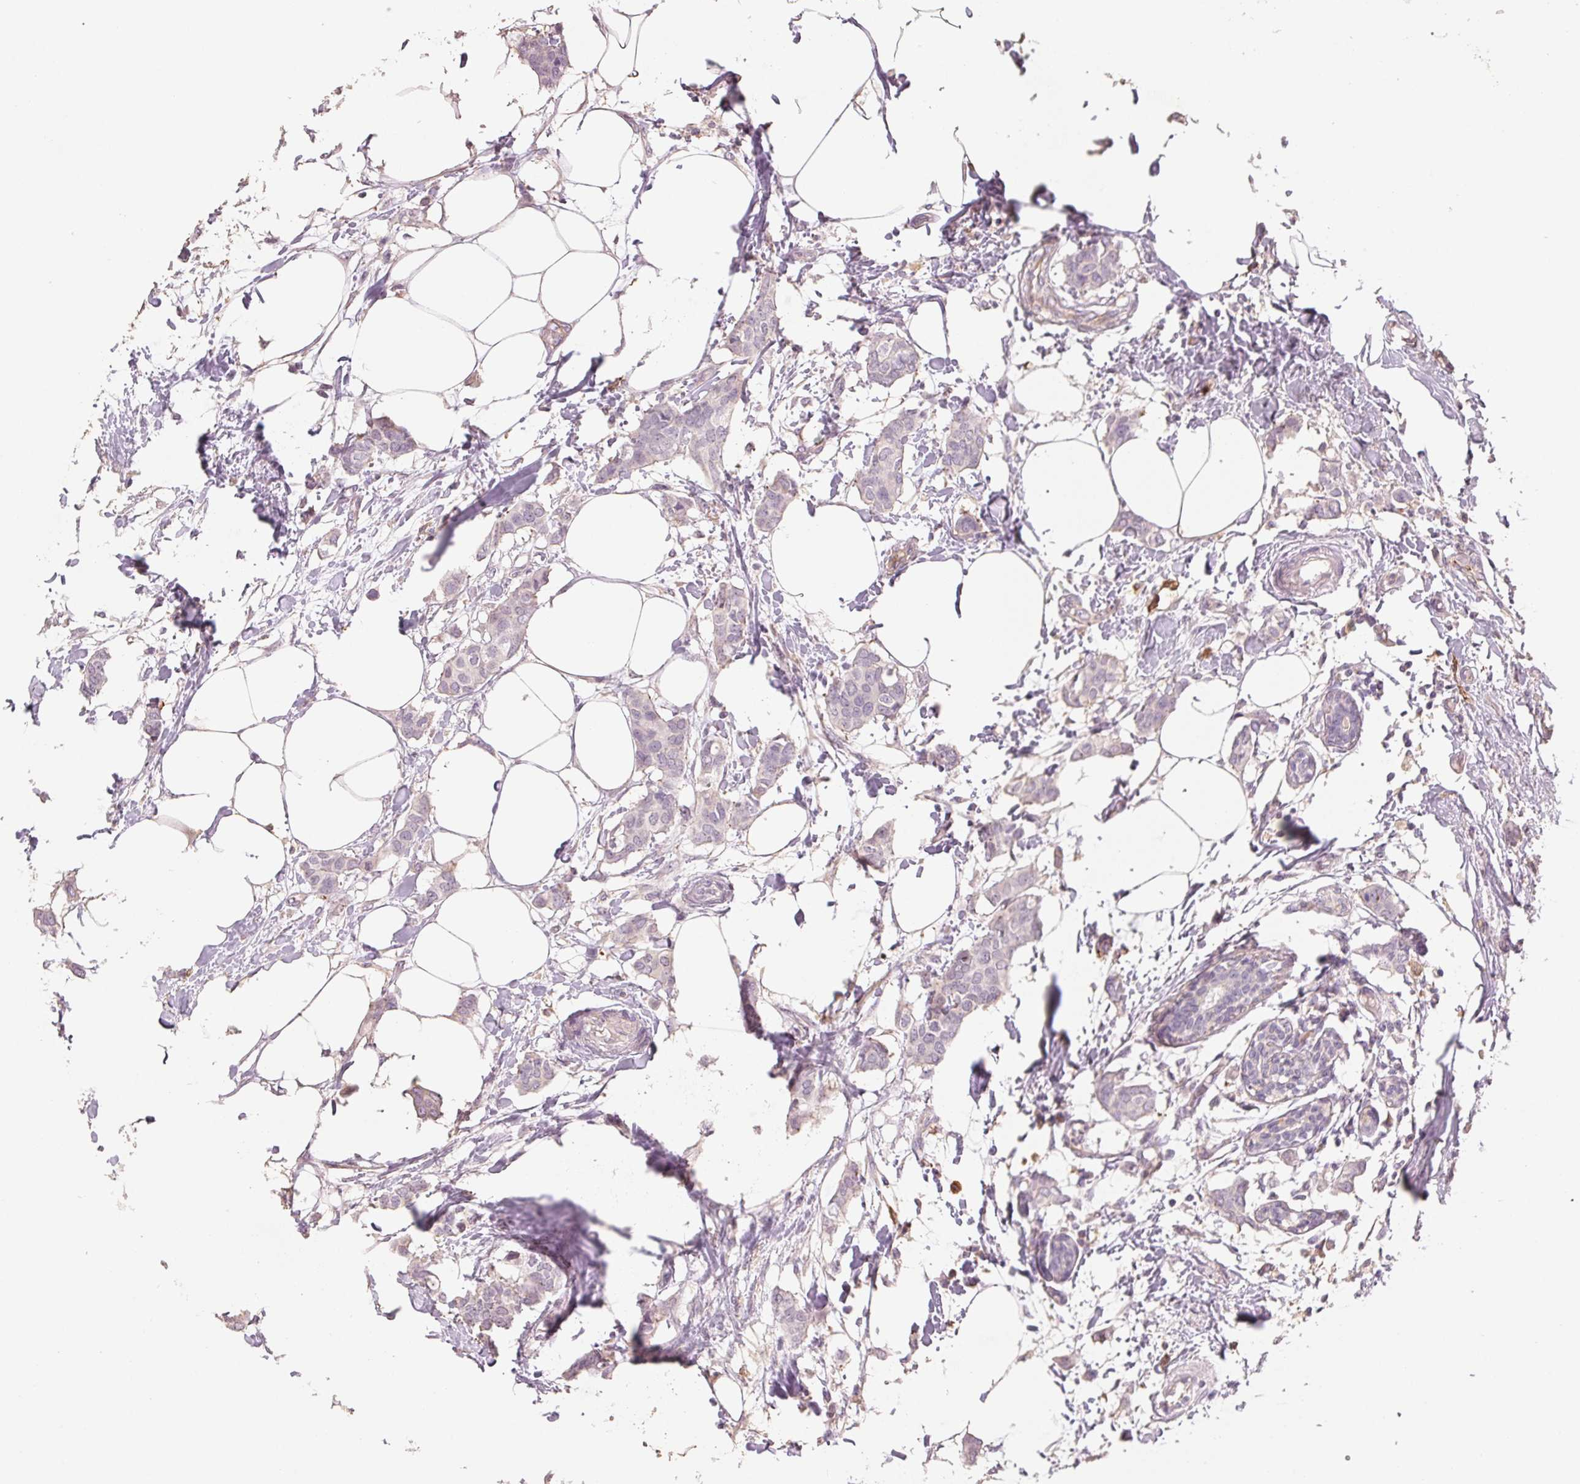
{"staining": {"intensity": "negative", "quantity": "none", "location": "none"}, "tissue": "breast cancer", "cell_type": "Tumor cells", "image_type": "cancer", "snomed": [{"axis": "morphology", "description": "Duct carcinoma"}, {"axis": "topography", "description": "Breast"}], "caption": "The histopathology image exhibits no staining of tumor cells in breast cancer.", "gene": "ANKRD13B", "patient": {"sex": "female", "age": 62}}